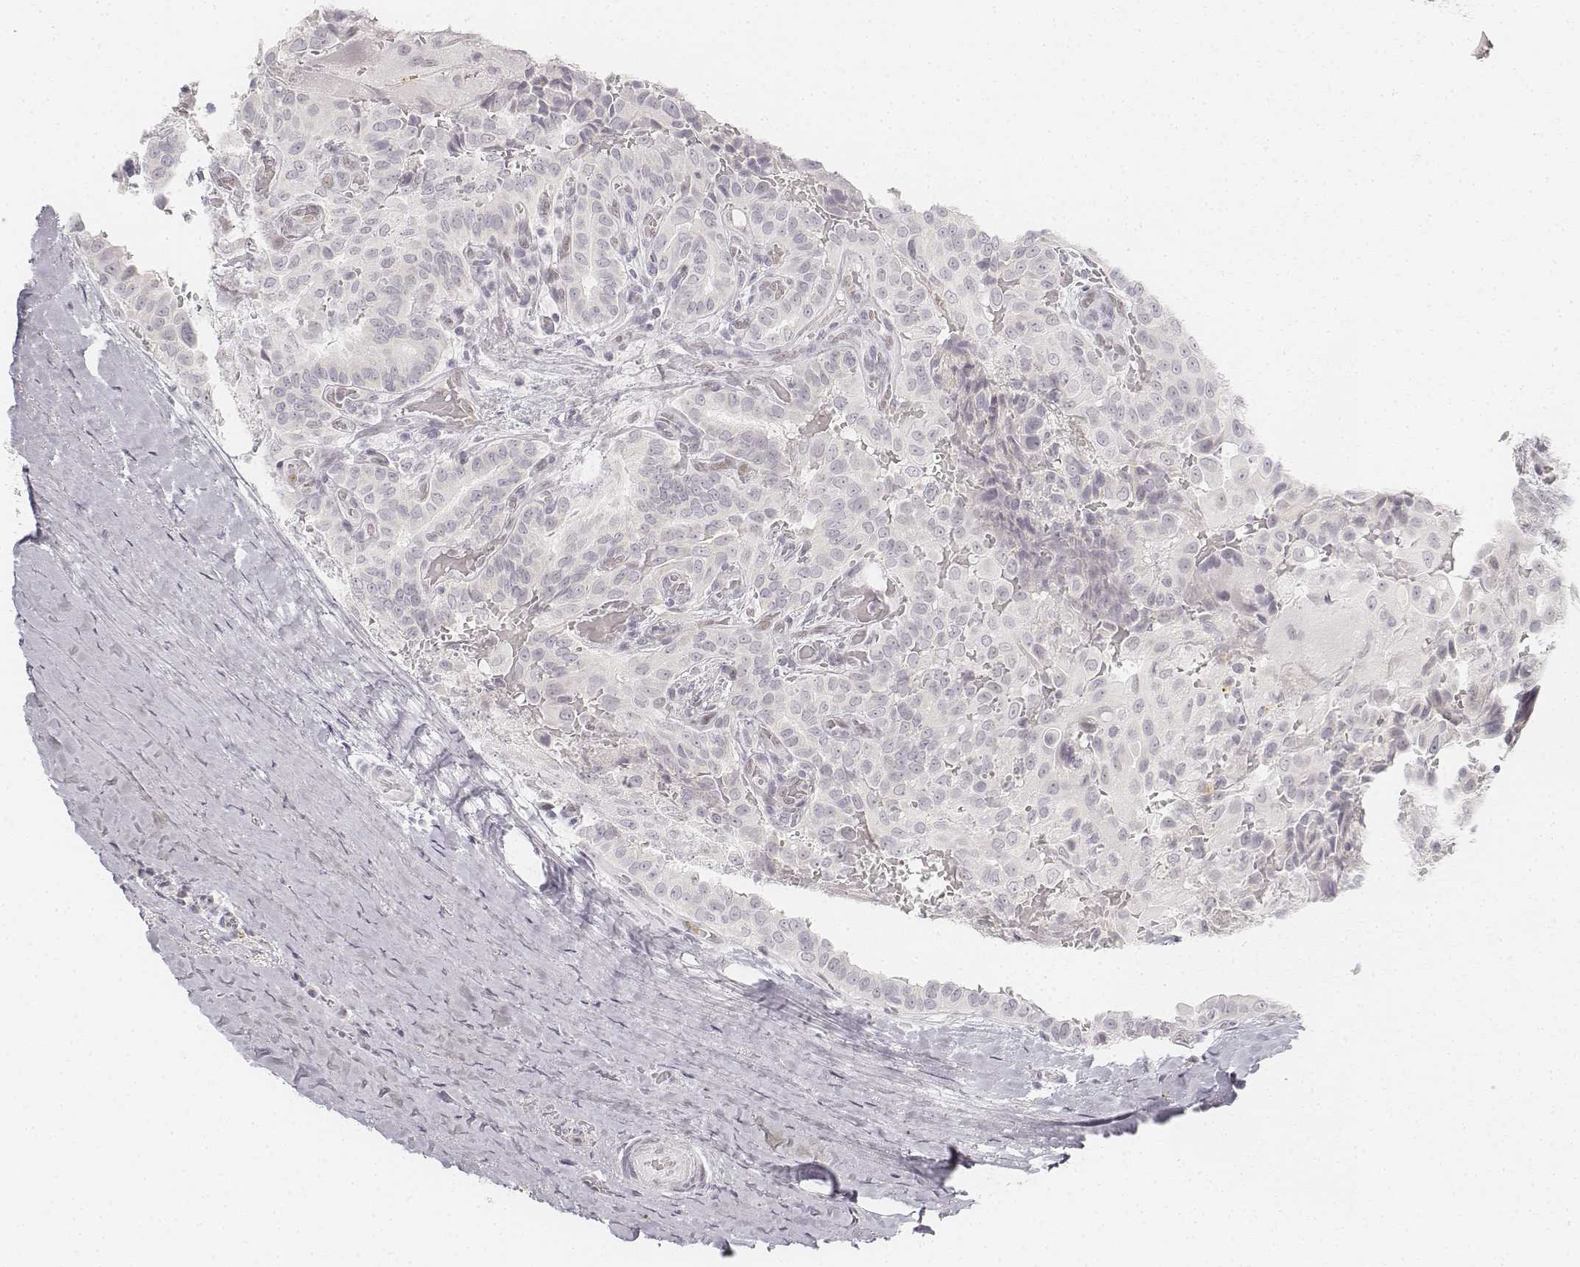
{"staining": {"intensity": "negative", "quantity": "none", "location": "none"}, "tissue": "thyroid cancer", "cell_type": "Tumor cells", "image_type": "cancer", "snomed": [{"axis": "morphology", "description": "Papillary adenocarcinoma, NOS"}, {"axis": "morphology", "description": "Papillary adenoma metastatic"}, {"axis": "topography", "description": "Thyroid gland"}], "caption": "The IHC image has no significant staining in tumor cells of thyroid cancer tissue. (Stains: DAB immunohistochemistry (IHC) with hematoxylin counter stain, Microscopy: brightfield microscopy at high magnification).", "gene": "KRTAP2-1", "patient": {"sex": "female", "age": 50}}